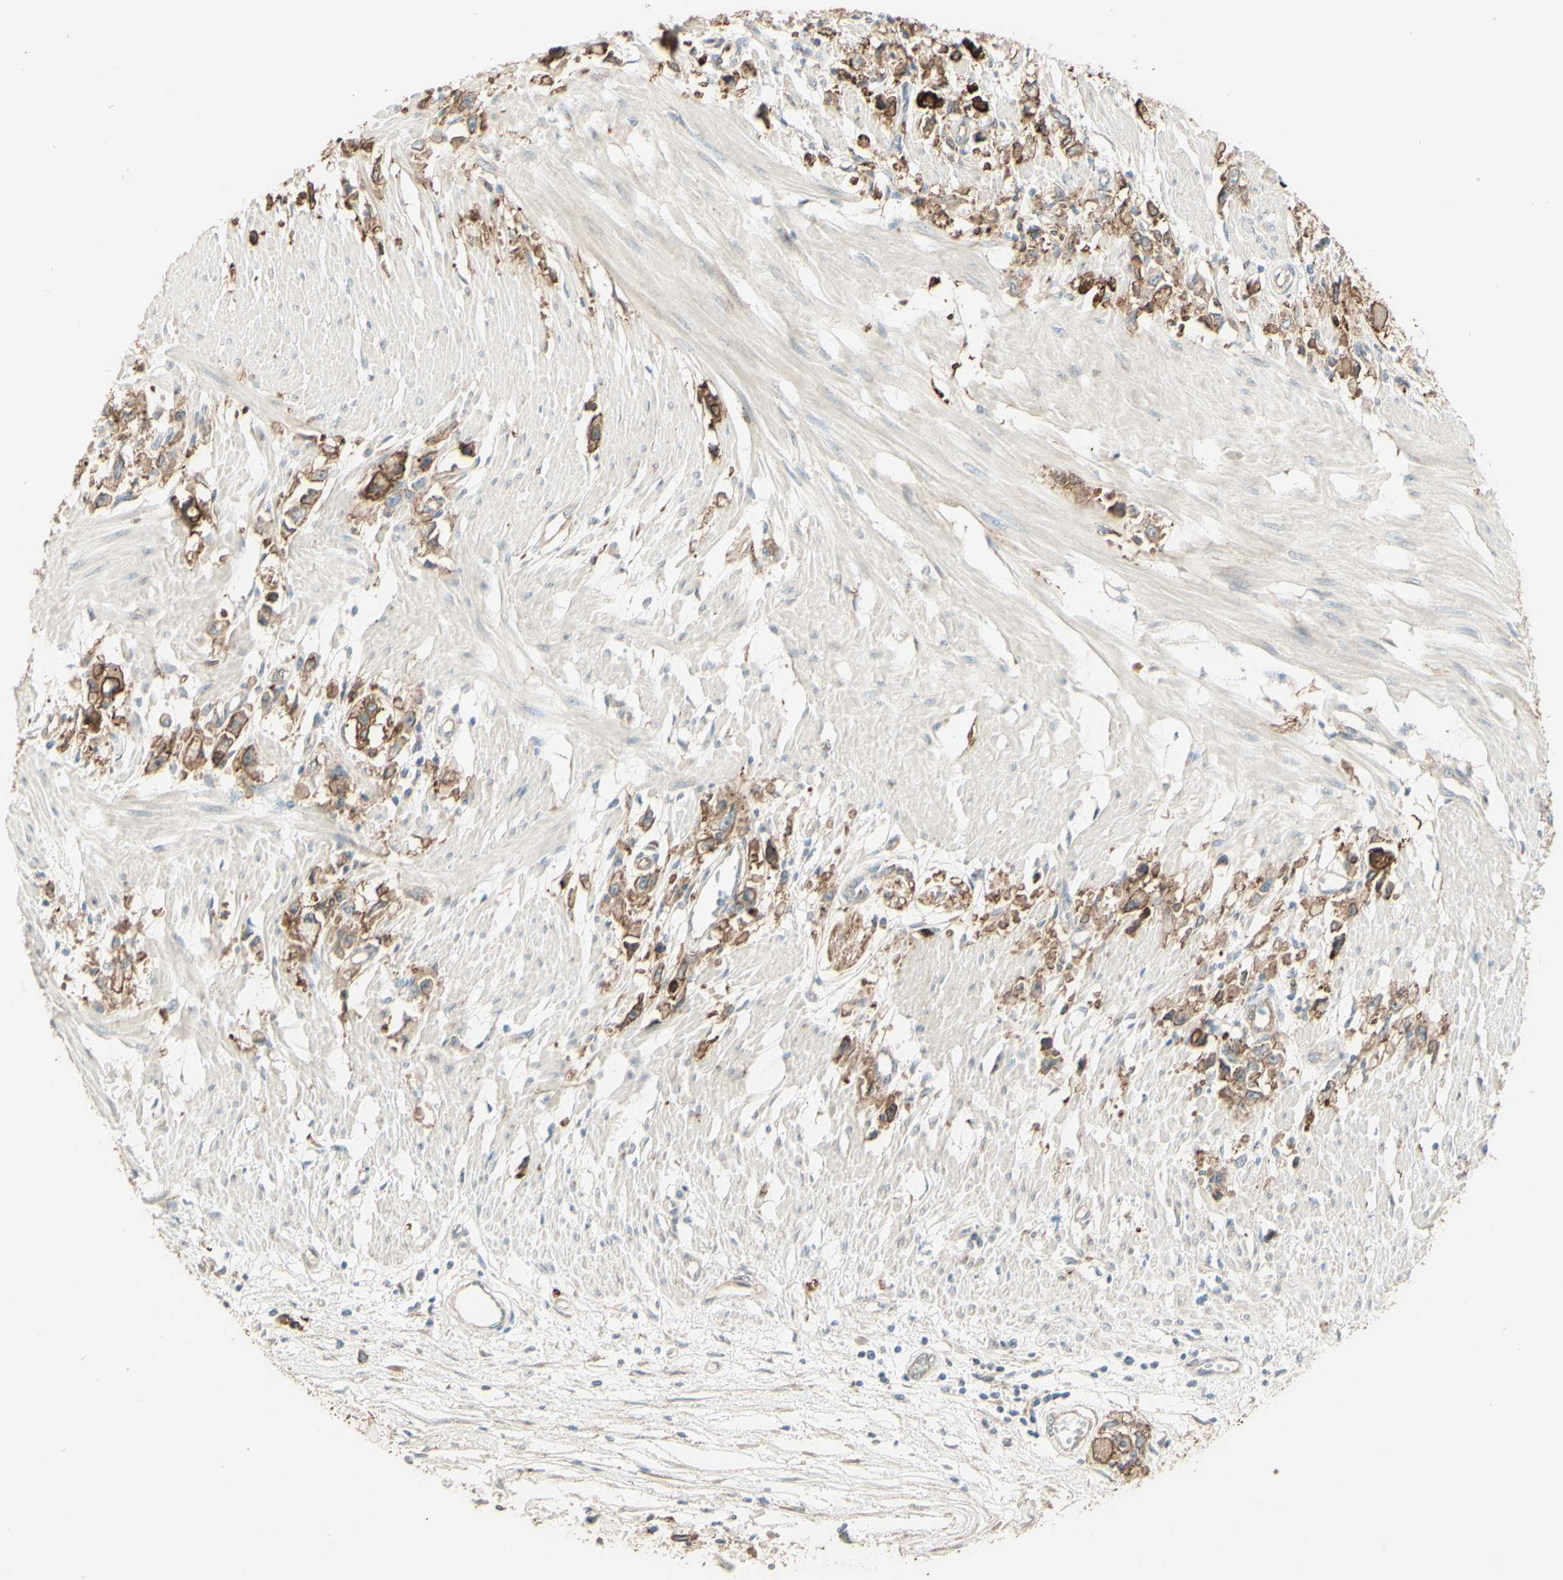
{"staining": {"intensity": "moderate", "quantity": ">75%", "location": "cytoplasmic/membranous"}, "tissue": "stomach cancer", "cell_type": "Tumor cells", "image_type": "cancer", "snomed": [{"axis": "morphology", "description": "Adenocarcinoma, NOS"}, {"axis": "topography", "description": "Stomach"}], "caption": "Adenocarcinoma (stomach) was stained to show a protein in brown. There is medium levels of moderate cytoplasmic/membranous expression in approximately >75% of tumor cells. The staining is performed using DAB (3,3'-diaminobenzidine) brown chromogen to label protein expression. The nuclei are counter-stained blue using hematoxylin.", "gene": "RNF149", "patient": {"sex": "female", "age": 59}}